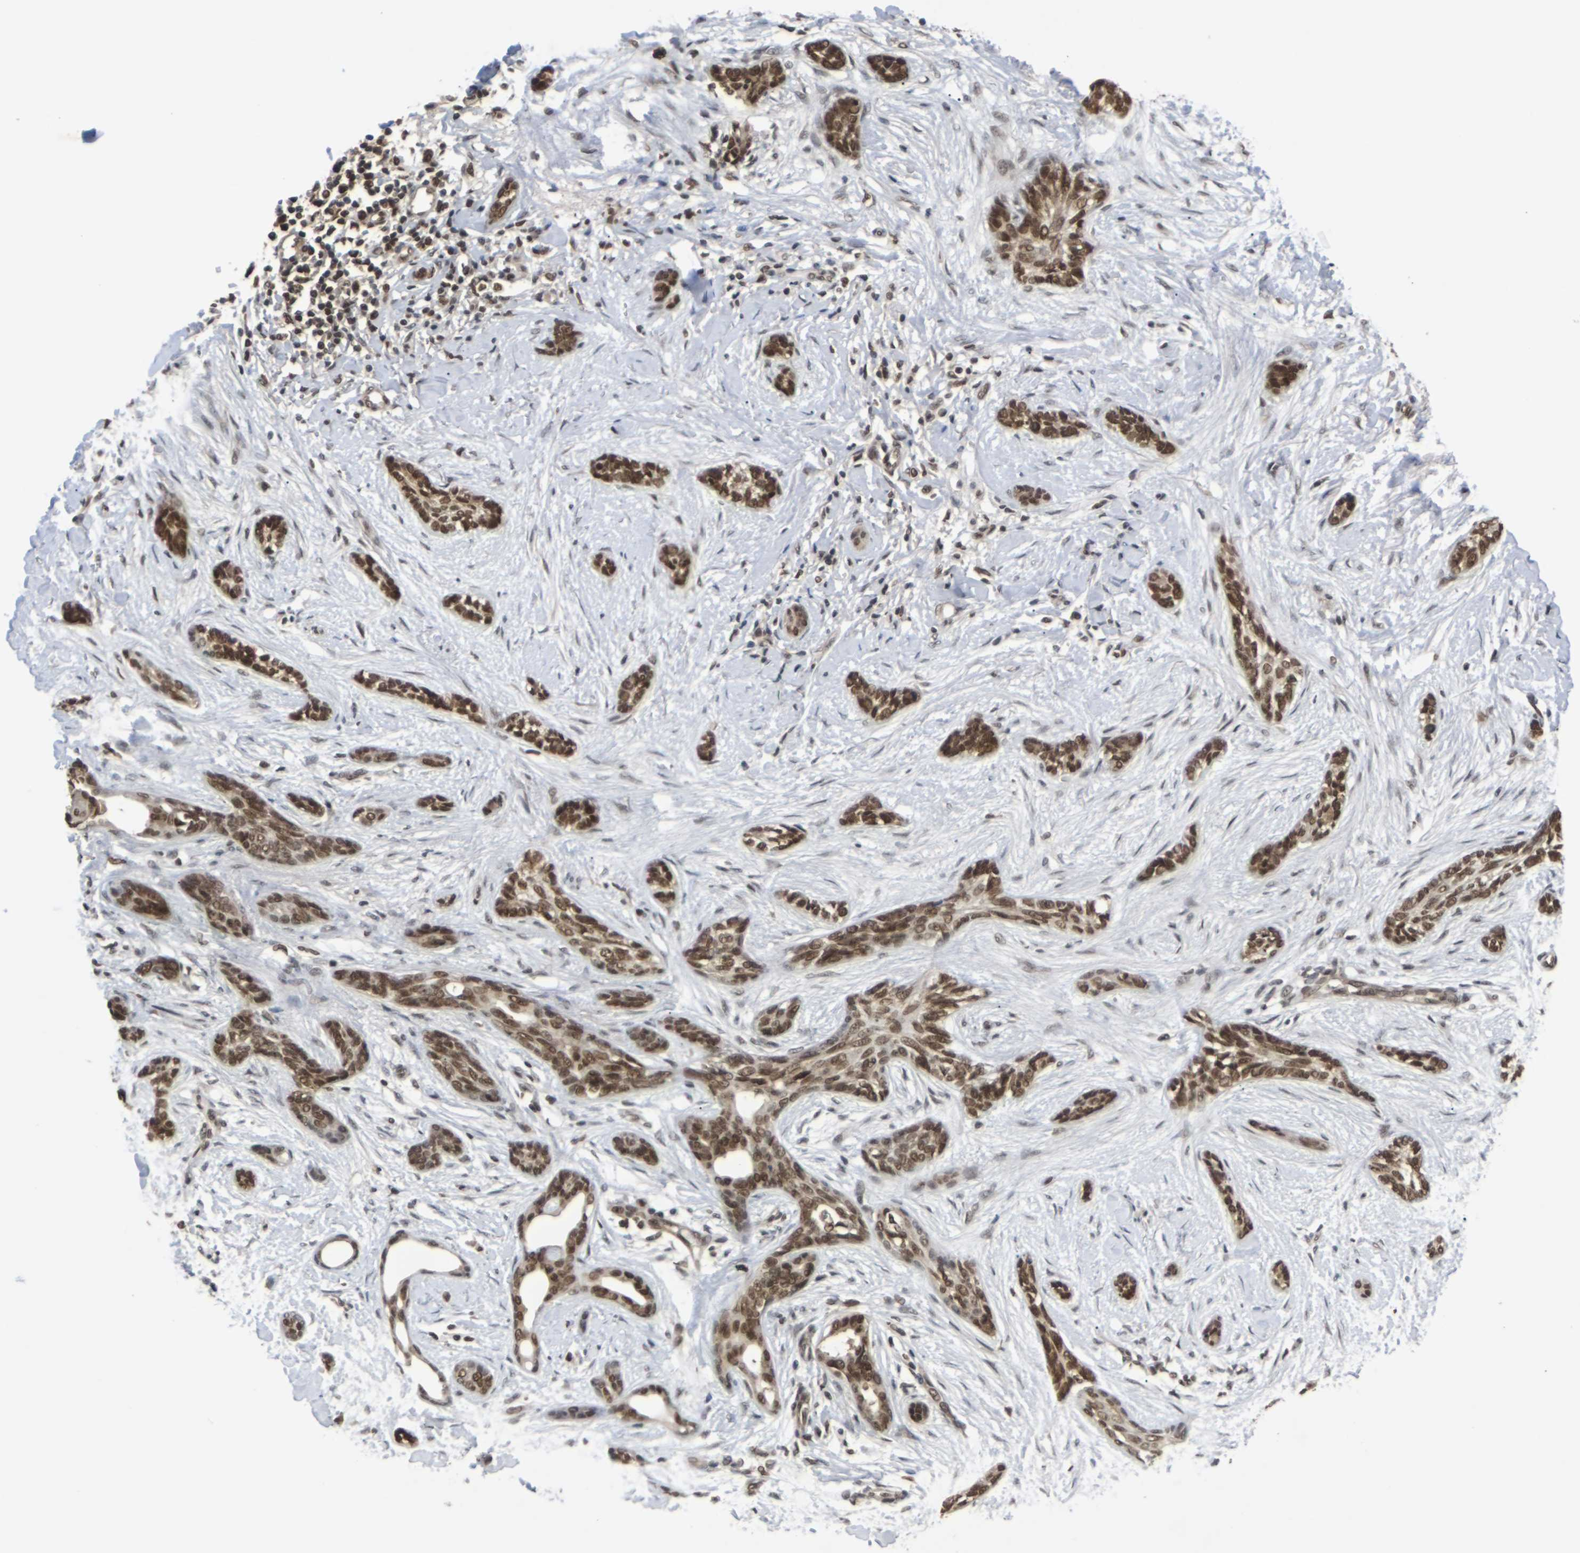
{"staining": {"intensity": "strong", "quantity": ">75%", "location": "nuclear"}, "tissue": "skin cancer", "cell_type": "Tumor cells", "image_type": "cancer", "snomed": [{"axis": "morphology", "description": "Basal cell carcinoma"}, {"axis": "morphology", "description": "Adnexal tumor, benign"}, {"axis": "topography", "description": "Skin"}], "caption": "Brown immunohistochemical staining in human skin cancer exhibits strong nuclear positivity in approximately >75% of tumor cells.", "gene": "NELFA", "patient": {"sex": "female", "age": 42}}